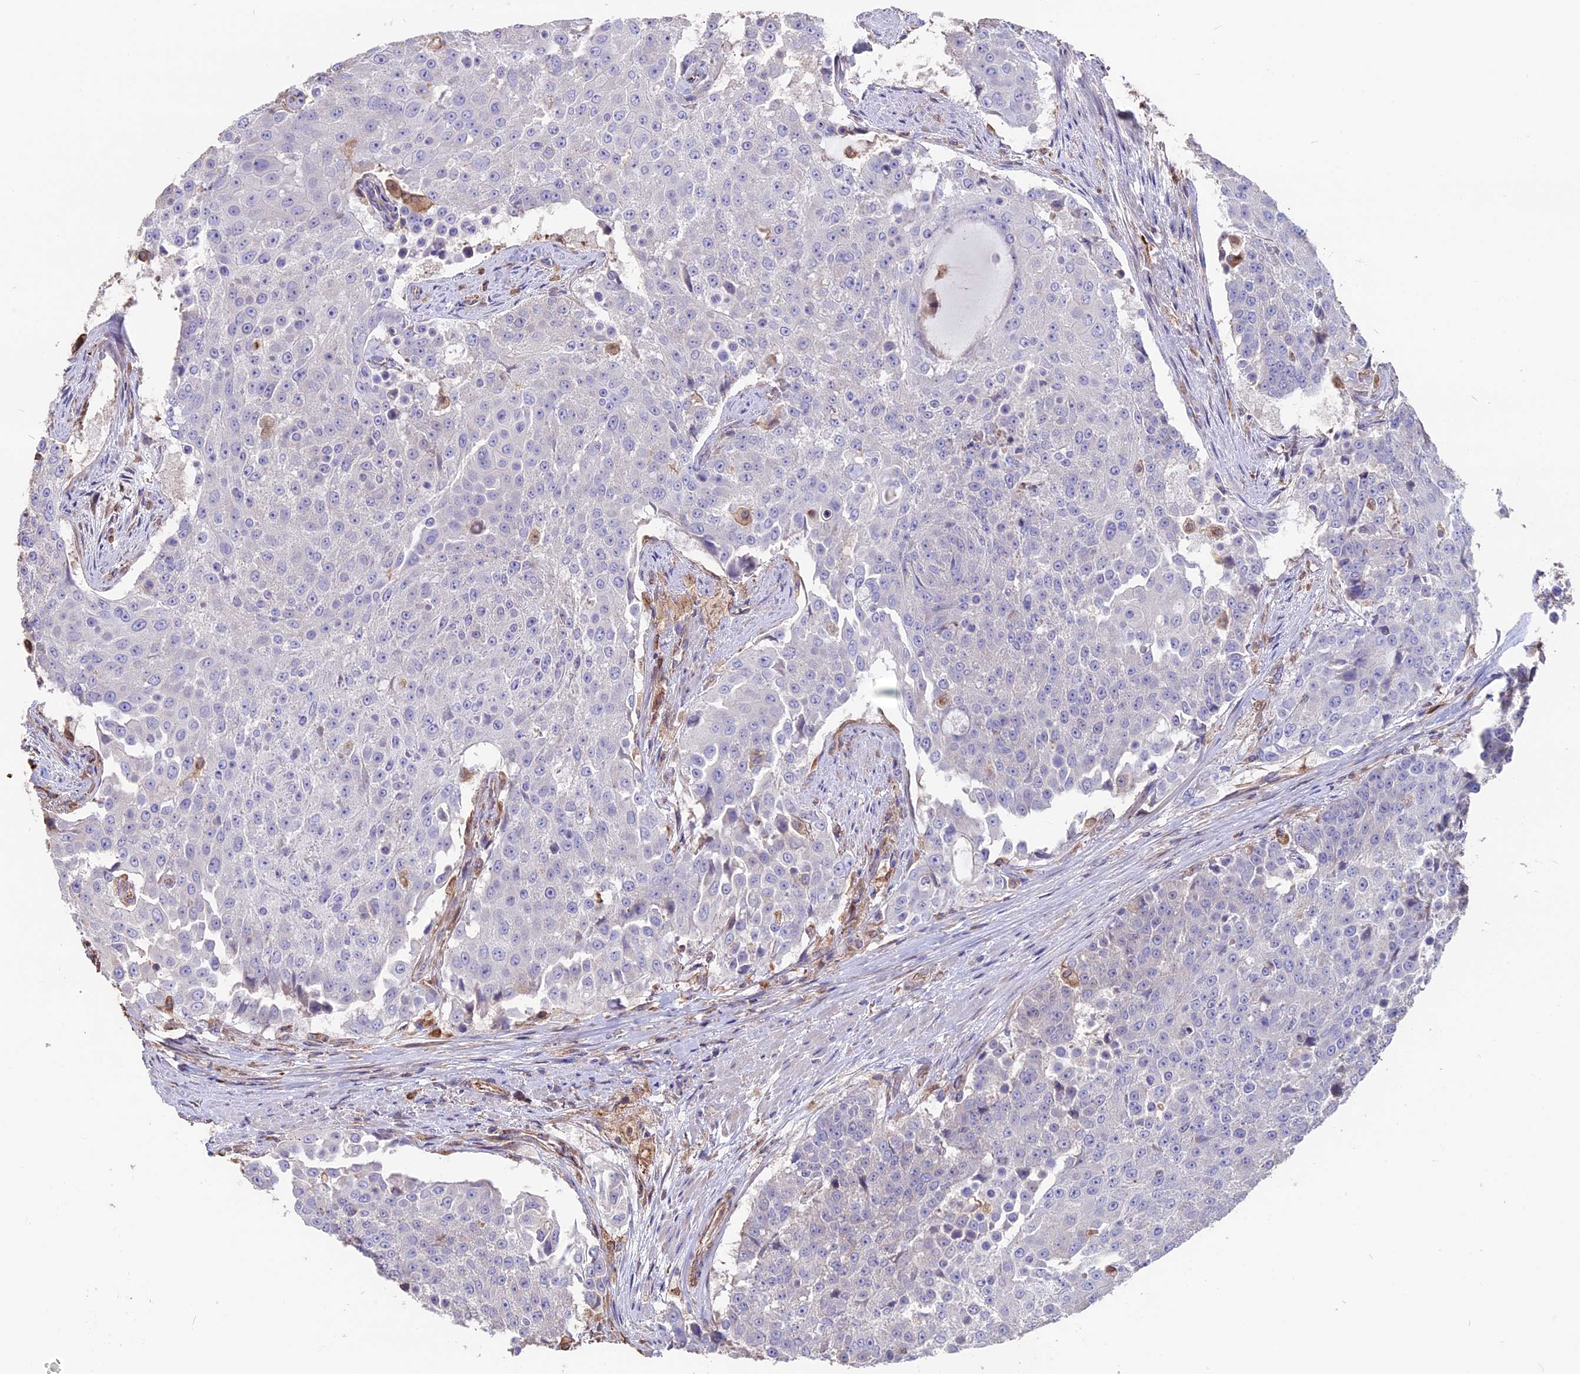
{"staining": {"intensity": "negative", "quantity": "none", "location": "none"}, "tissue": "urothelial cancer", "cell_type": "Tumor cells", "image_type": "cancer", "snomed": [{"axis": "morphology", "description": "Urothelial carcinoma, High grade"}, {"axis": "topography", "description": "Urinary bladder"}], "caption": "This is an immunohistochemistry (IHC) image of human urothelial carcinoma (high-grade). There is no expression in tumor cells.", "gene": "SEH1L", "patient": {"sex": "female", "age": 63}}